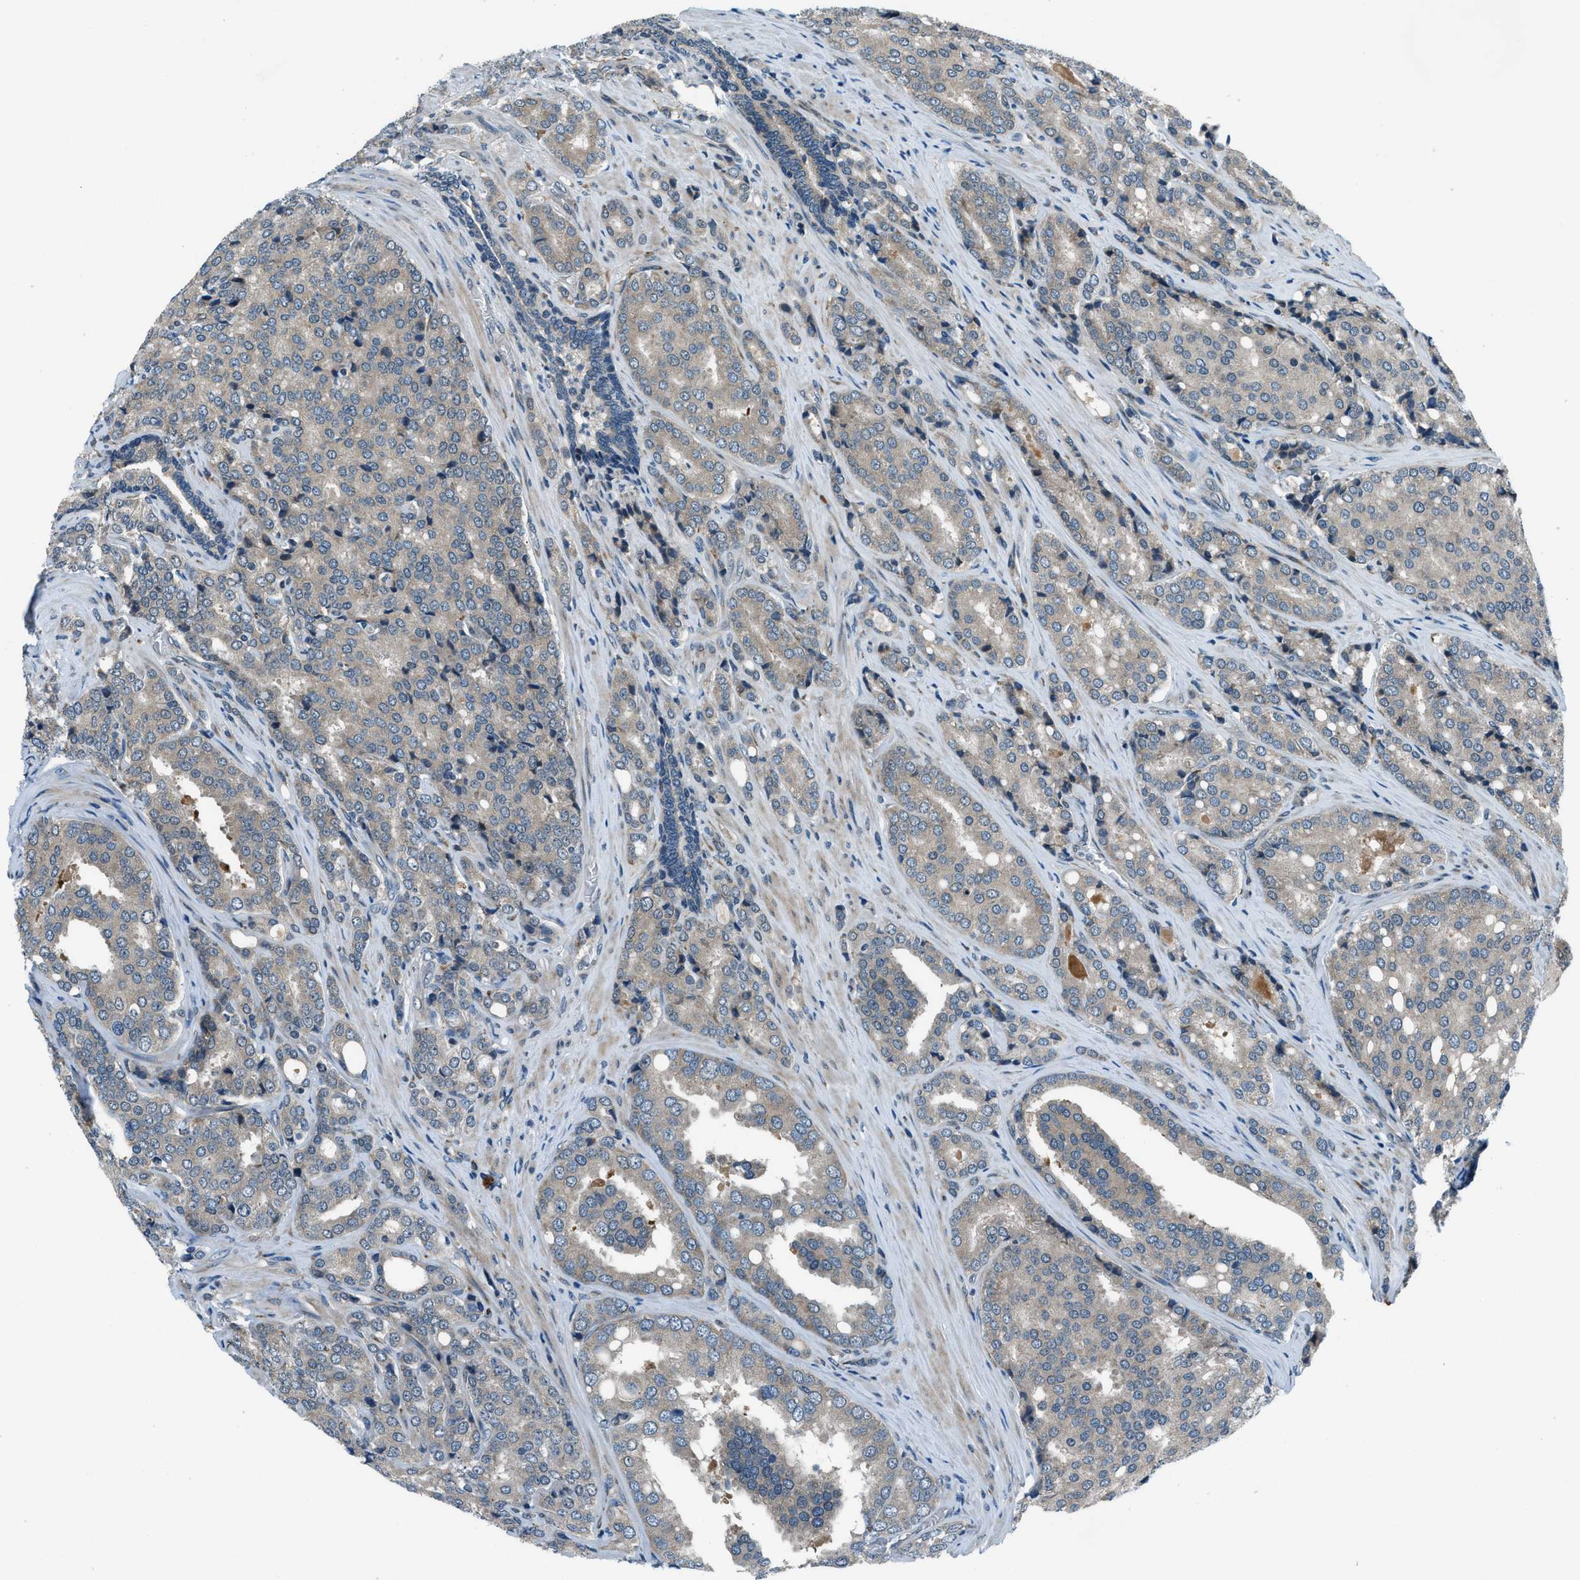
{"staining": {"intensity": "weak", "quantity": "25%-75%", "location": "cytoplasmic/membranous"}, "tissue": "prostate cancer", "cell_type": "Tumor cells", "image_type": "cancer", "snomed": [{"axis": "morphology", "description": "Adenocarcinoma, High grade"}, {"axis": "topography", "description": "Prostate"}], "caption": "An IHC micrograph of tumor tissue is shown. Protein staining in brown shows weak cytoplasmic/membranous positivity in prostate adenocarcinoma (high-grade) within tumor cells. Using DAB (3,3'-diaminobenzidine) (brown) and hematoxylin (blue) stains, captured at high magnification using brightfield microscopy.", "gene": "GINM1", "patient": {"sex": "male", "age": 50}}